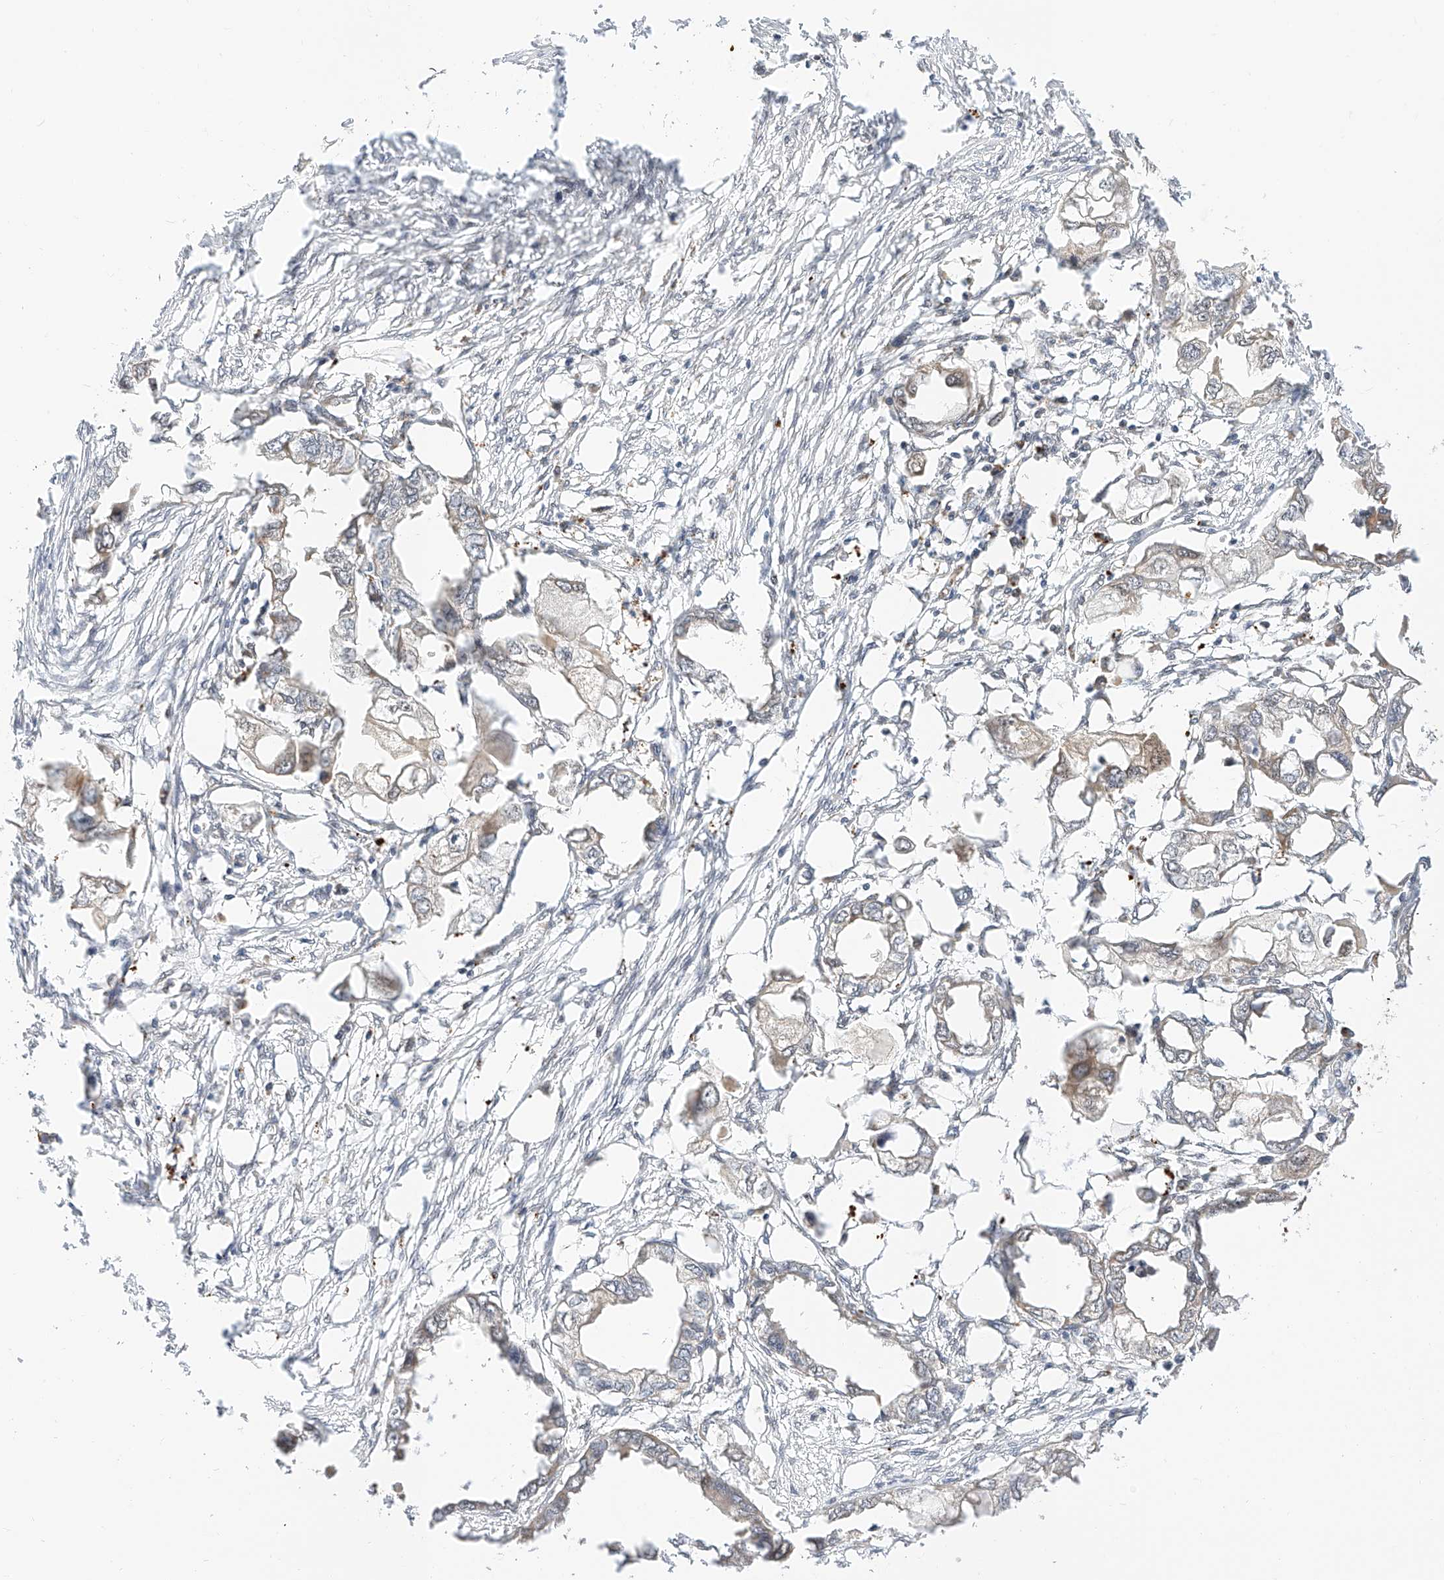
{"staining": {"intensity": "weak", "quantity": "<25%", "location": "cytoplasmic/membranous"}, "tissue": "endometrial cancer", "cell_type": "Tumor cells", "image_type": "cancer", "snomed": [{"axis": "morphology", "description": "Adenocarcinoma, NOS"}, {"axis": "morphology", "description": "Adenocarcinoma, metastatic, NOS"}, {"axis": "topography", "description": "Adipose tissue"}, {"axis": "topography", "description": "Endometrium"}], "caption": "Tumor cells are negative for protein expression in human adenocarcinoma (endometrial).", "gene": "EIF4H", "patient": {"sex": "female", "age": 67}}